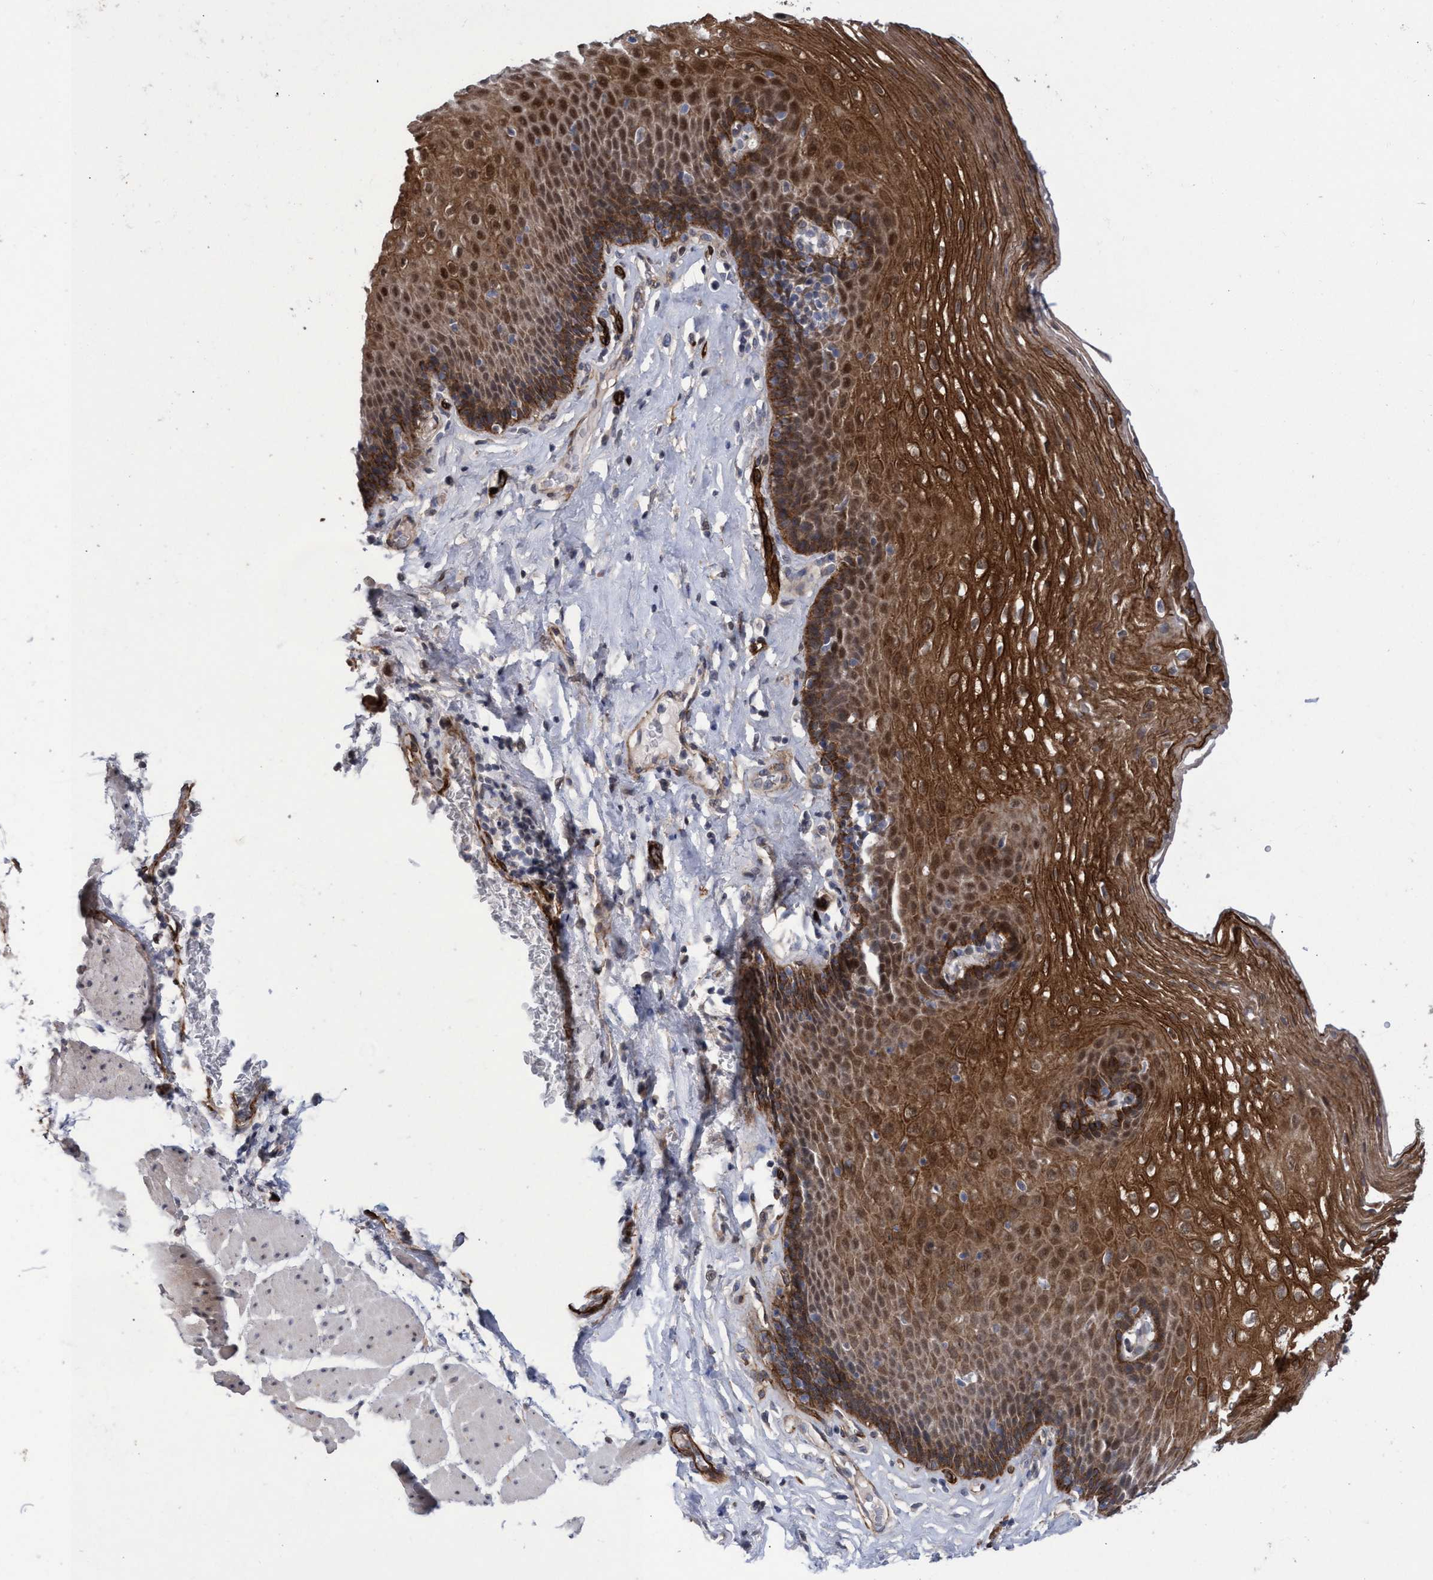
{"staining": {"intensity": "strong", "quantity": ">75%", "location": "cytoplasmic/membranous,nuclear"}, "tissue": "esophagus", "cell_type": "Squamous epithelial cells", "image_type": "normal", "snomed": [{"axis": "morphology", "description": "Normal tissue, NOS"}, {"axis": "topography", "description": "Esophagus"}], "caption": "This is a histology image of immunohistochemistry staining of normal esophagus, which shows strong positivity in the cytoplasmic/membranous,nuclear of squamous epithelial cells.", "gene": "ZNF750", "patient": {"sex": "female", "age": 66}}